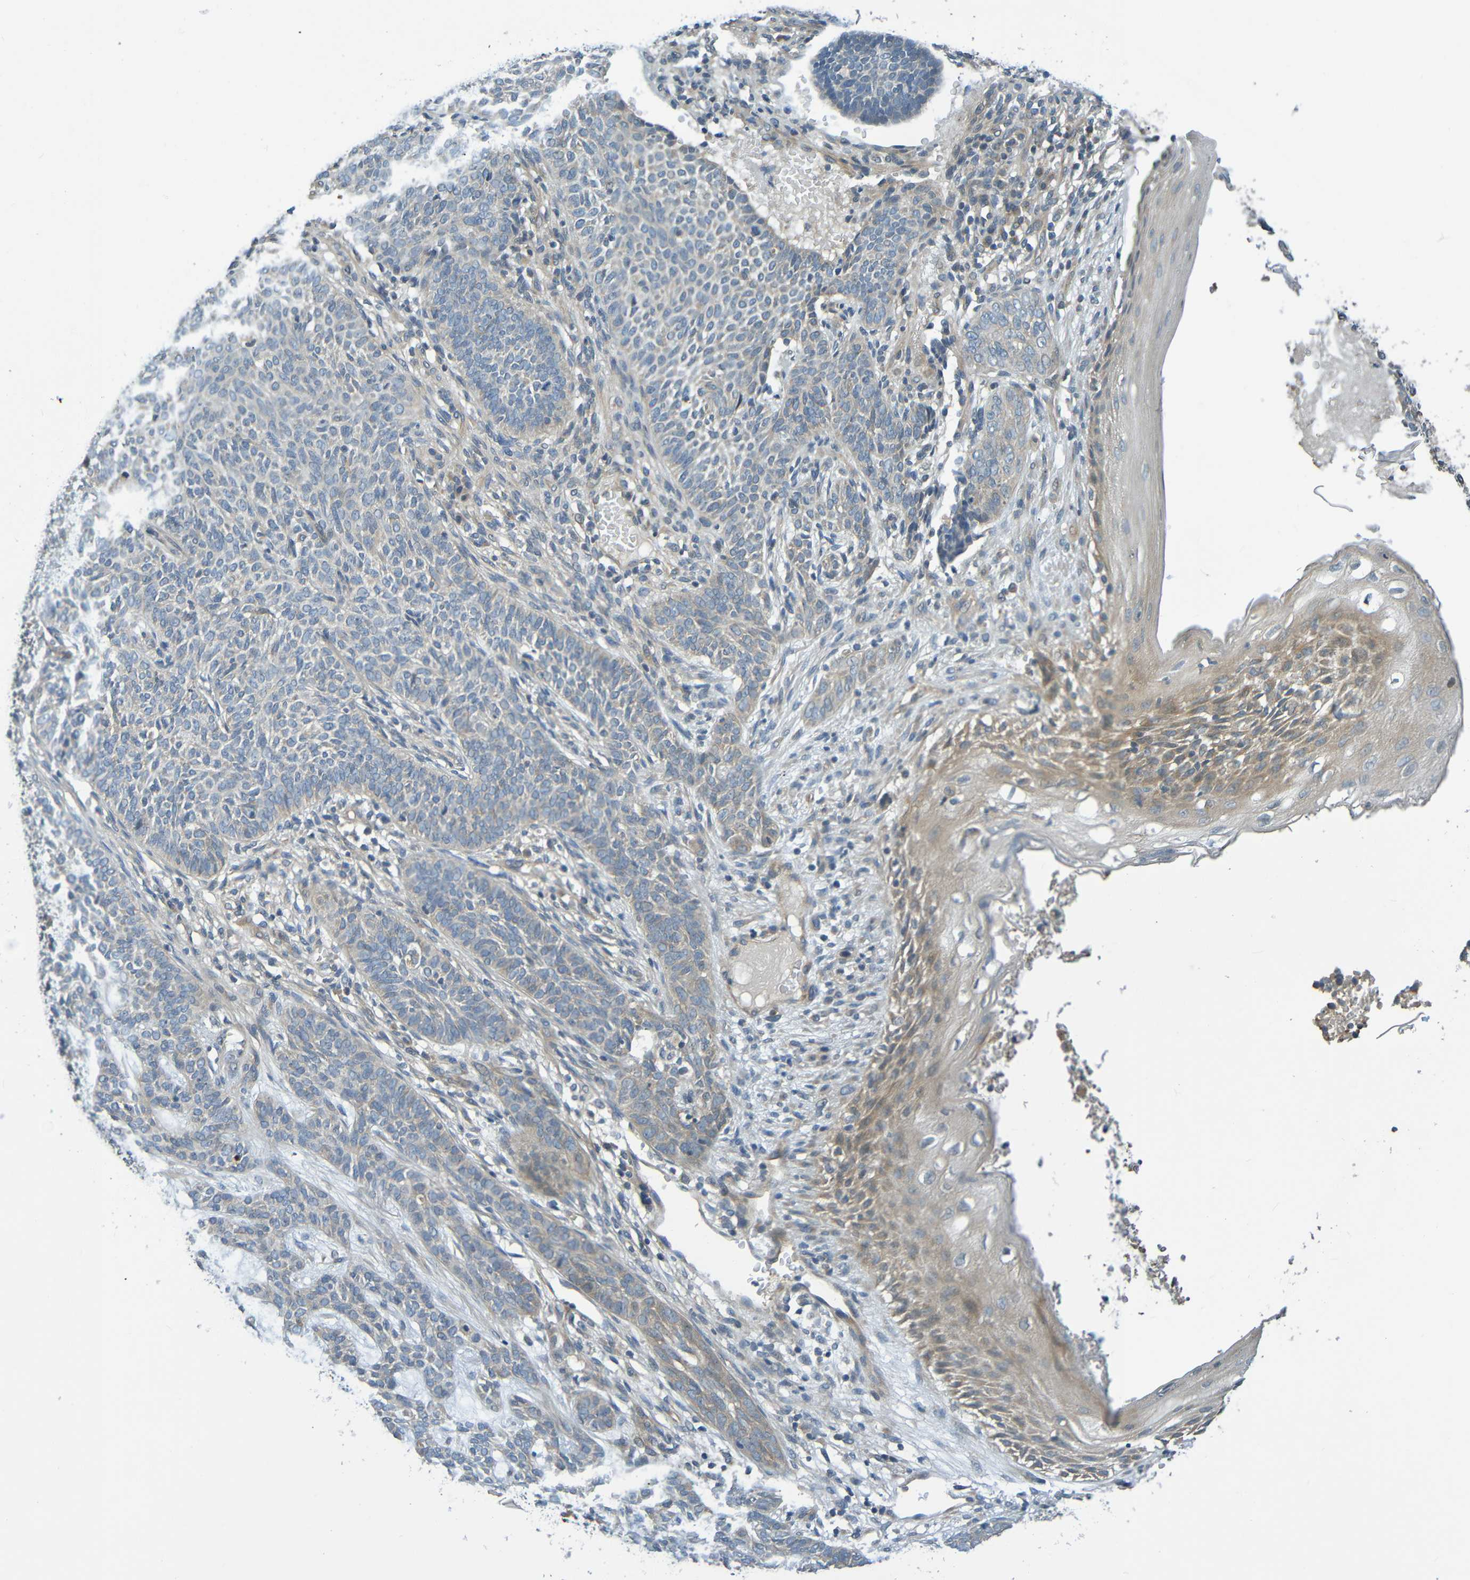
{"staining": {"intensity": "weak", "quantity": "25%-75%", "location": "cytoplasmic/membranous"}, "tissue": "skin cancer", "cell_type": "Tumor cells", "image_type": "cancer", "snomed": [{"axis": "morphology", "description": "Basal cell carcinoma"}, {"axis": "topography", "description": "Skin"}], "caption": "This is an image of immunohistochemistry staining of basal cell carcinoma (skin), which shows weak staining in the cytoplasmic/membranous of tumor cells.", "gene": "CYP4F2", "patient": {"sex": "male", "age": 87}}